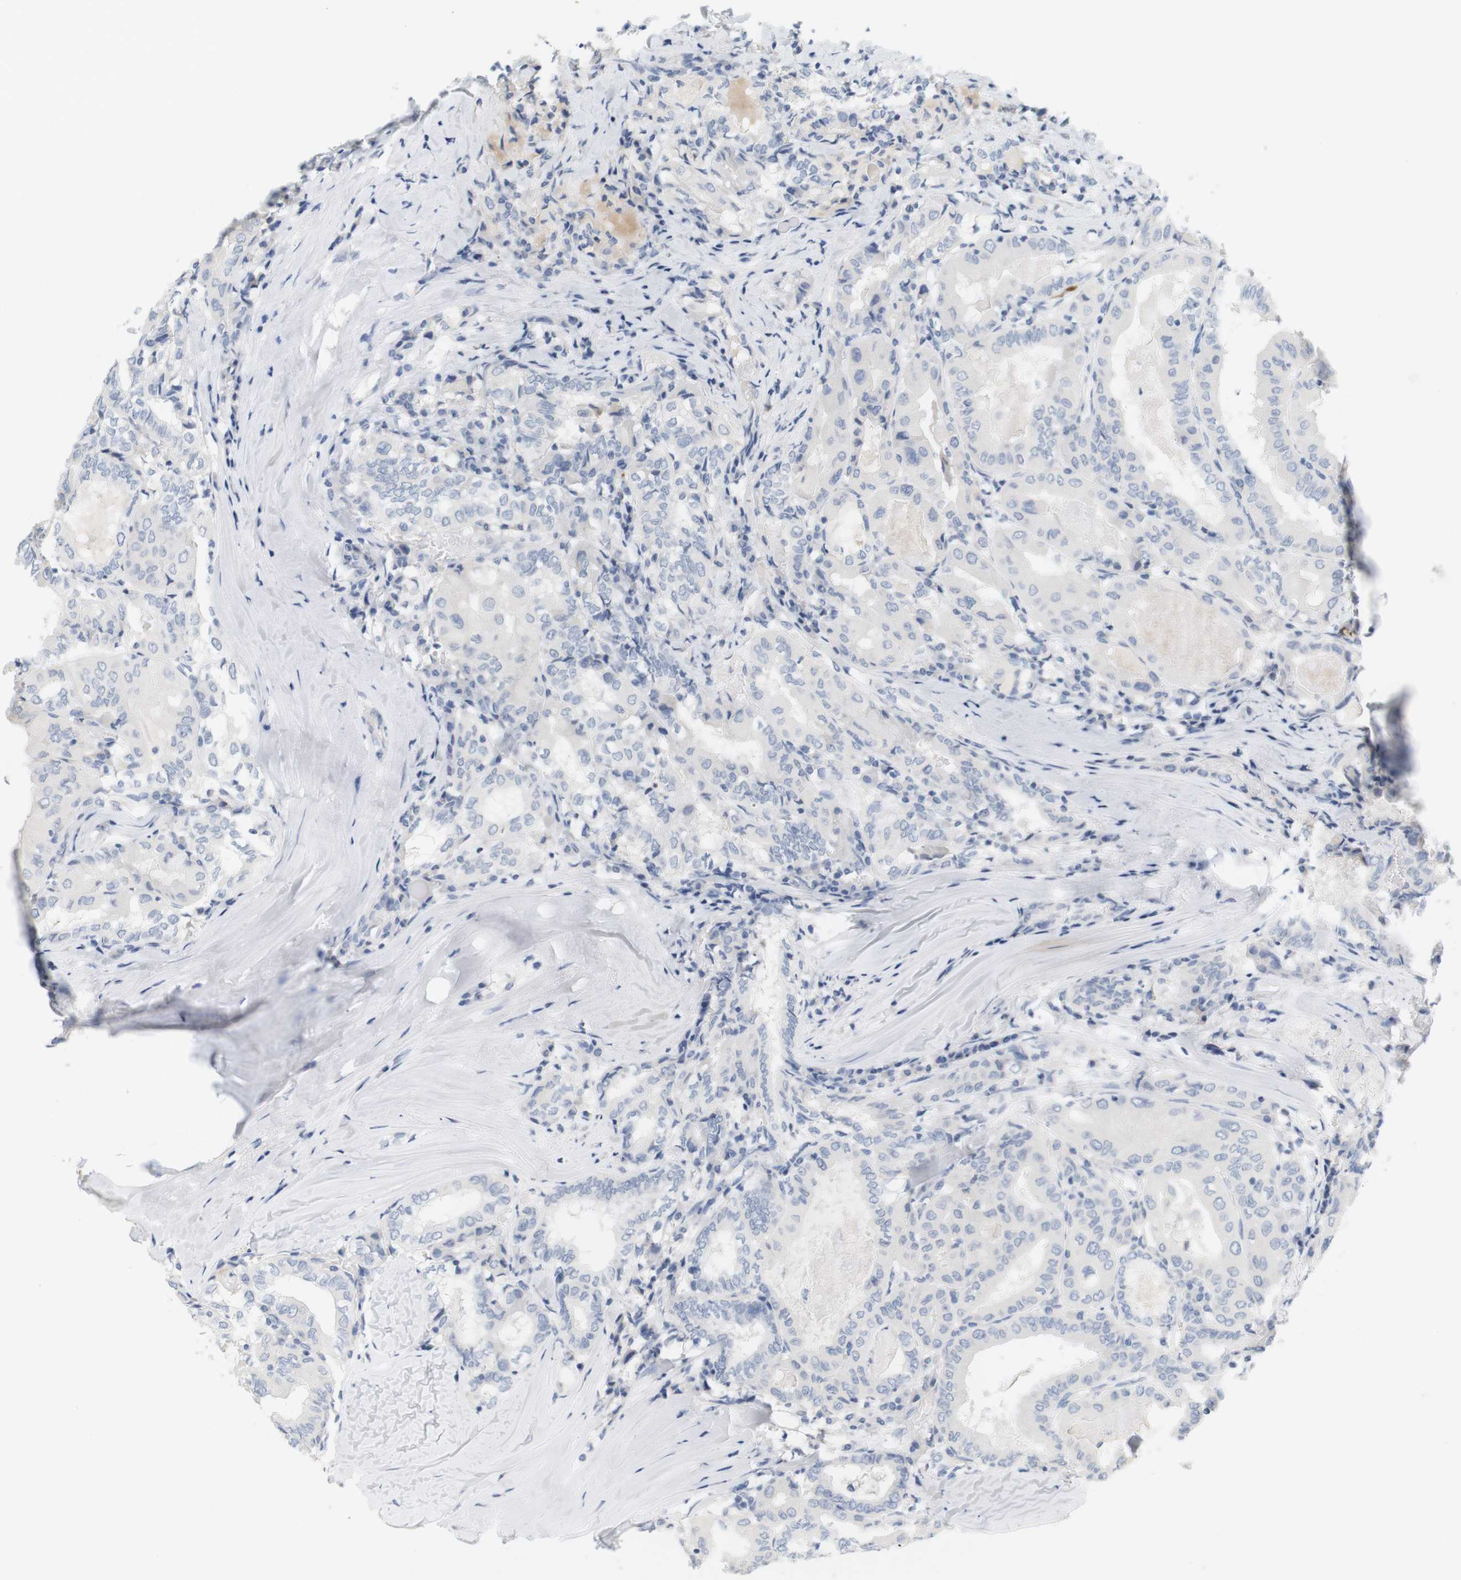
{"staining": {"intensity": "negative", "quantity": "none", "location": "none"}, "tissue": "thyroid cancer", "cell_type": "Tumor cells", "image_type": "cancer", "snomed": [{"axis": "morphology", "description": "Papillary adenocarcinoma, NOS"}, {"axis": "topography", "description": "Thyroid gland"}], "caption": "Immunohistochemistry (IHC) photomicrograph of papillary adenocarcinoma (thyroid) stained for a protein (brown), which displays no expression in tumor cells.", "gene": "OPRM1", "patient": {"sex": "female", "age": 42}}